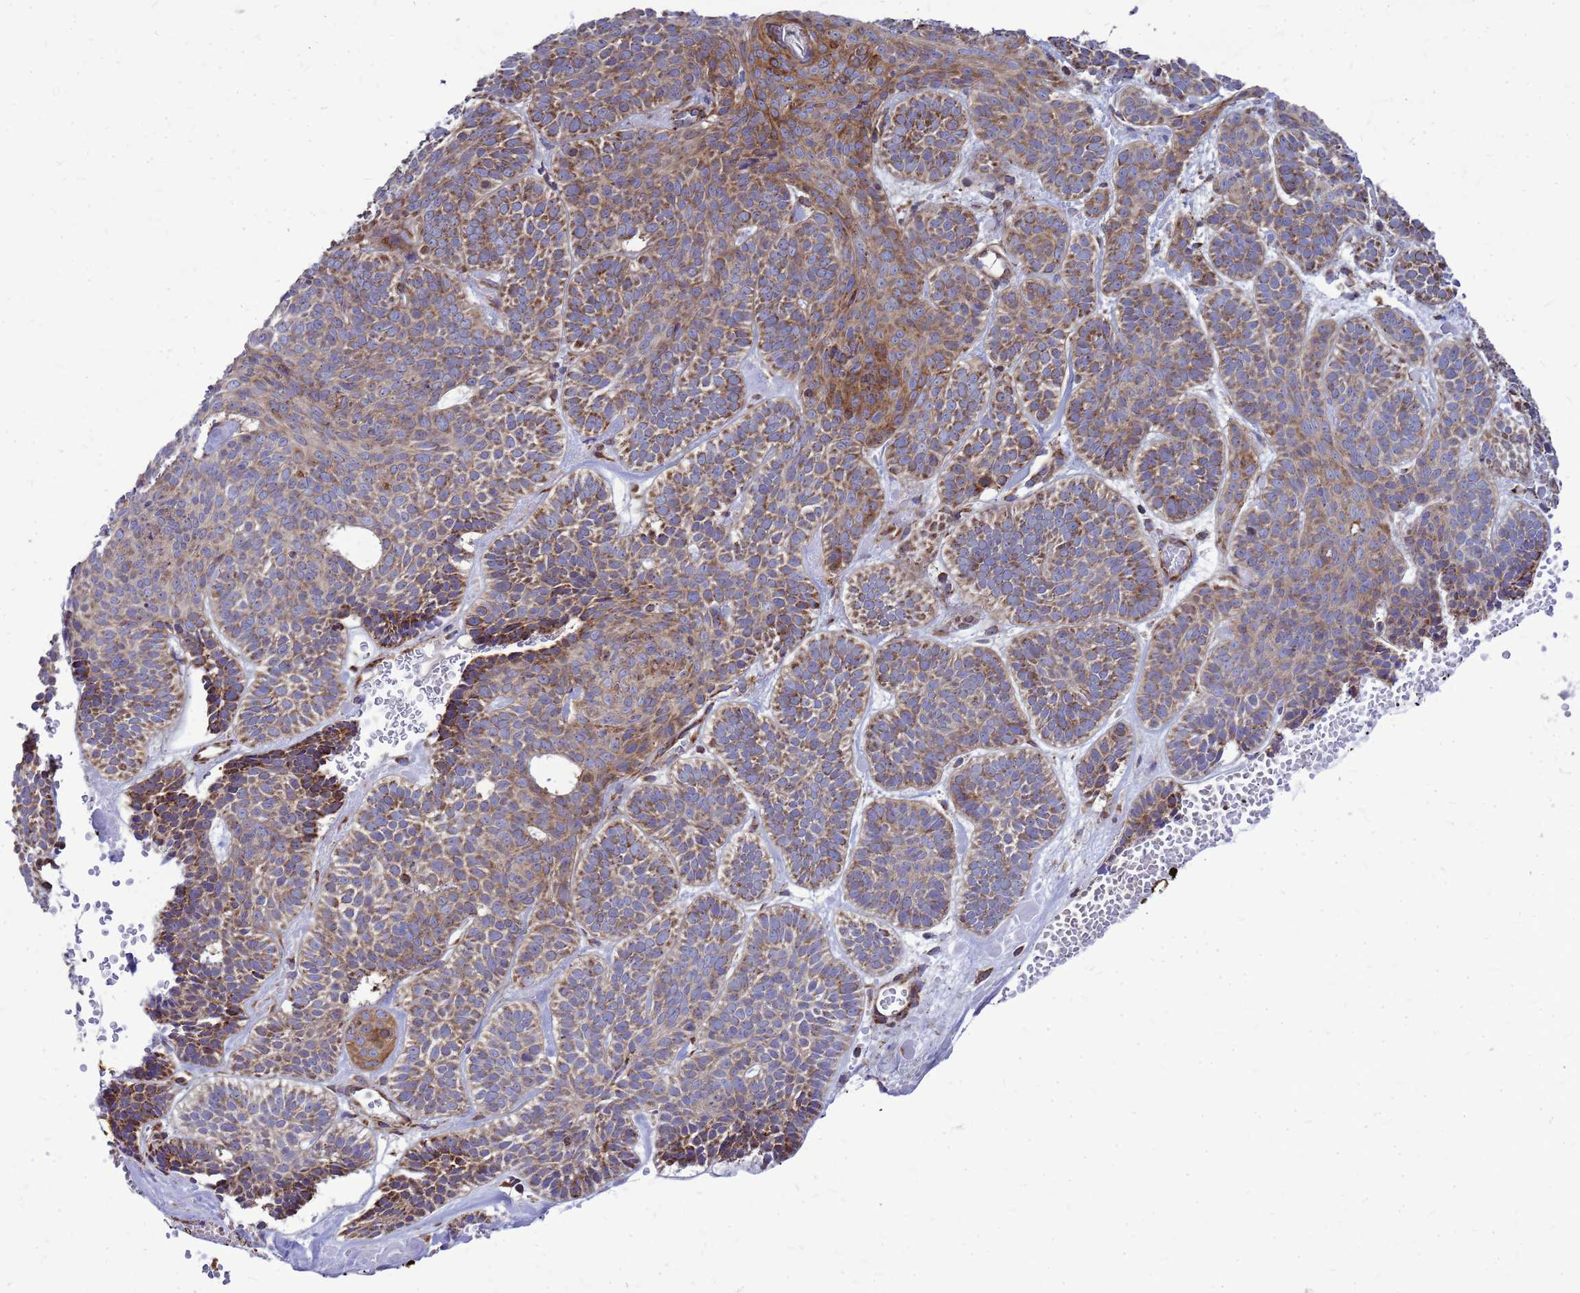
{"staining": {"intensity": "moderate", "quantity": ">75%", "location": "cytoplasmic/membranous"}, "tissue": "skin cancer", "cell_type": "Tumor cells", "image_type": "cancer", "snomed": [{"axis": "morphology", "description": "Basal cell carcinoma"}, {"axis": "topography", "description": "Skin"}], "caption": "This is a histology image of immunohistochemistry (IHC) staining of skin cancer, which shows moderate staining in the cytoplasmic/membranous of tumor cells.", "gene": "FSTL4", "patient": {"sex": "male", "age": 85}}